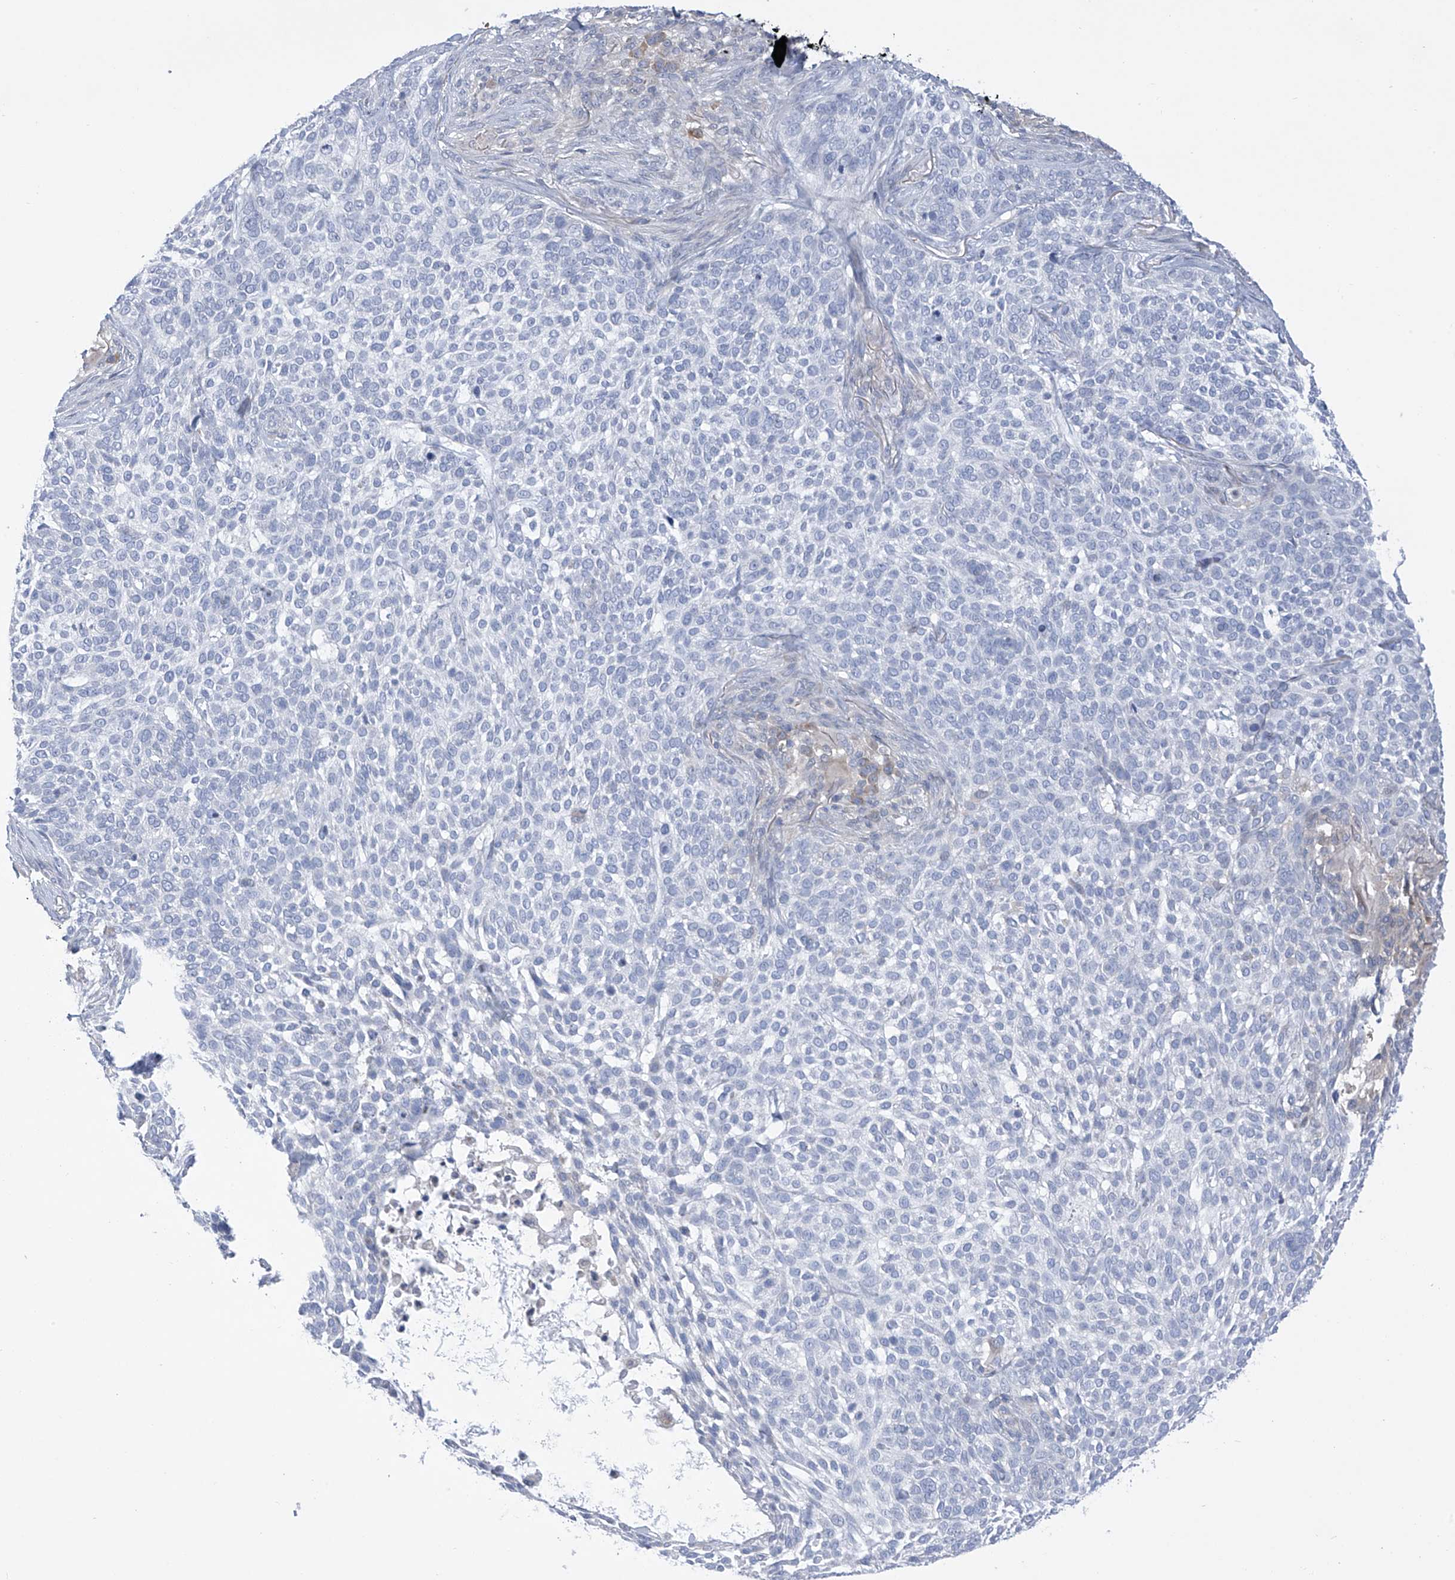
{"staining": {"intensity": "negative", "quantity": "none", "location": "none"}, "tissue": "skin cancer", "cell_type": "Tumor cells", "image_type": "cancer", "snomed": [{"axis": "morphology", "description": "Basal cell carcinoma"}, {"axis": "topography", "description": "Skin"}], "caption": "Immunohistochemistry of skin cancer (basal cell carcinoma) reveals no staining in tumor cells.", "gene": "SLCO4A1", "patient": {"sex": "female", "age": 64}}